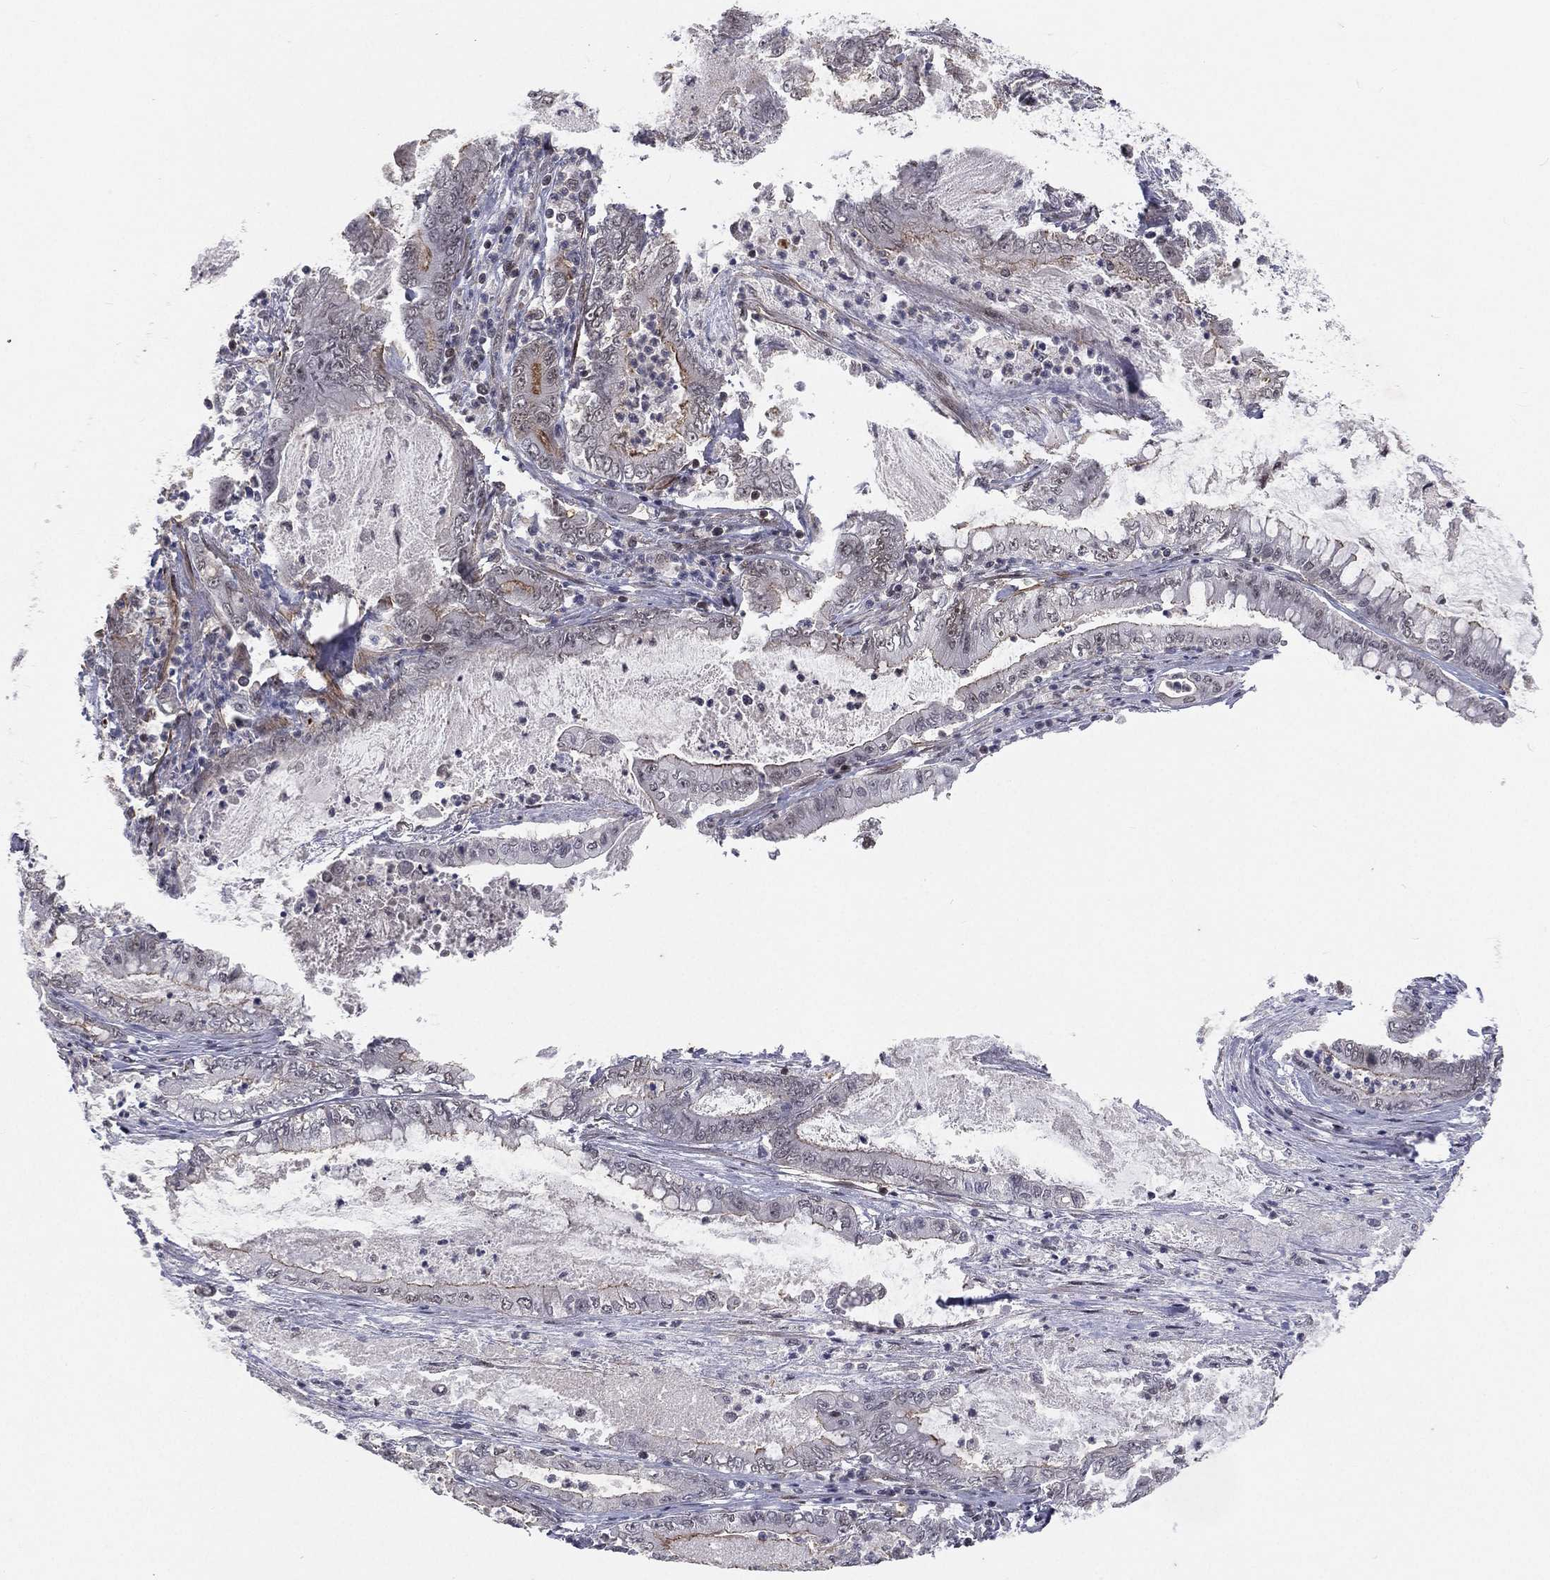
{"staining": {"intensity": "moderate", "quantity": "<25%", "location": "cytoplasmic/membranous"}, "tissue": "pancreatic cancer", "cell_type": "Tumor cells", "image_type": "cancer", "snomed": [{"axis": "morphology", "description": "Adenocarcinoma, NOS"}, {"axis": "topography", "description": "Pancreas"}], "caption": "DAB (3,3'-diaminobenzidine) immunohistochemical staining of human pancreatic adenocarcinoma demonstrates moderate cytoplasmic/membranous protein expression in approximately <25% of tumor cells. The staining is performed using DAB brown chromogen to label protein expression. The nuclei are counter-stained blue using hematoxylin.", "gene": "MORC2", "patient": {"sex": "male", "age": 71}}